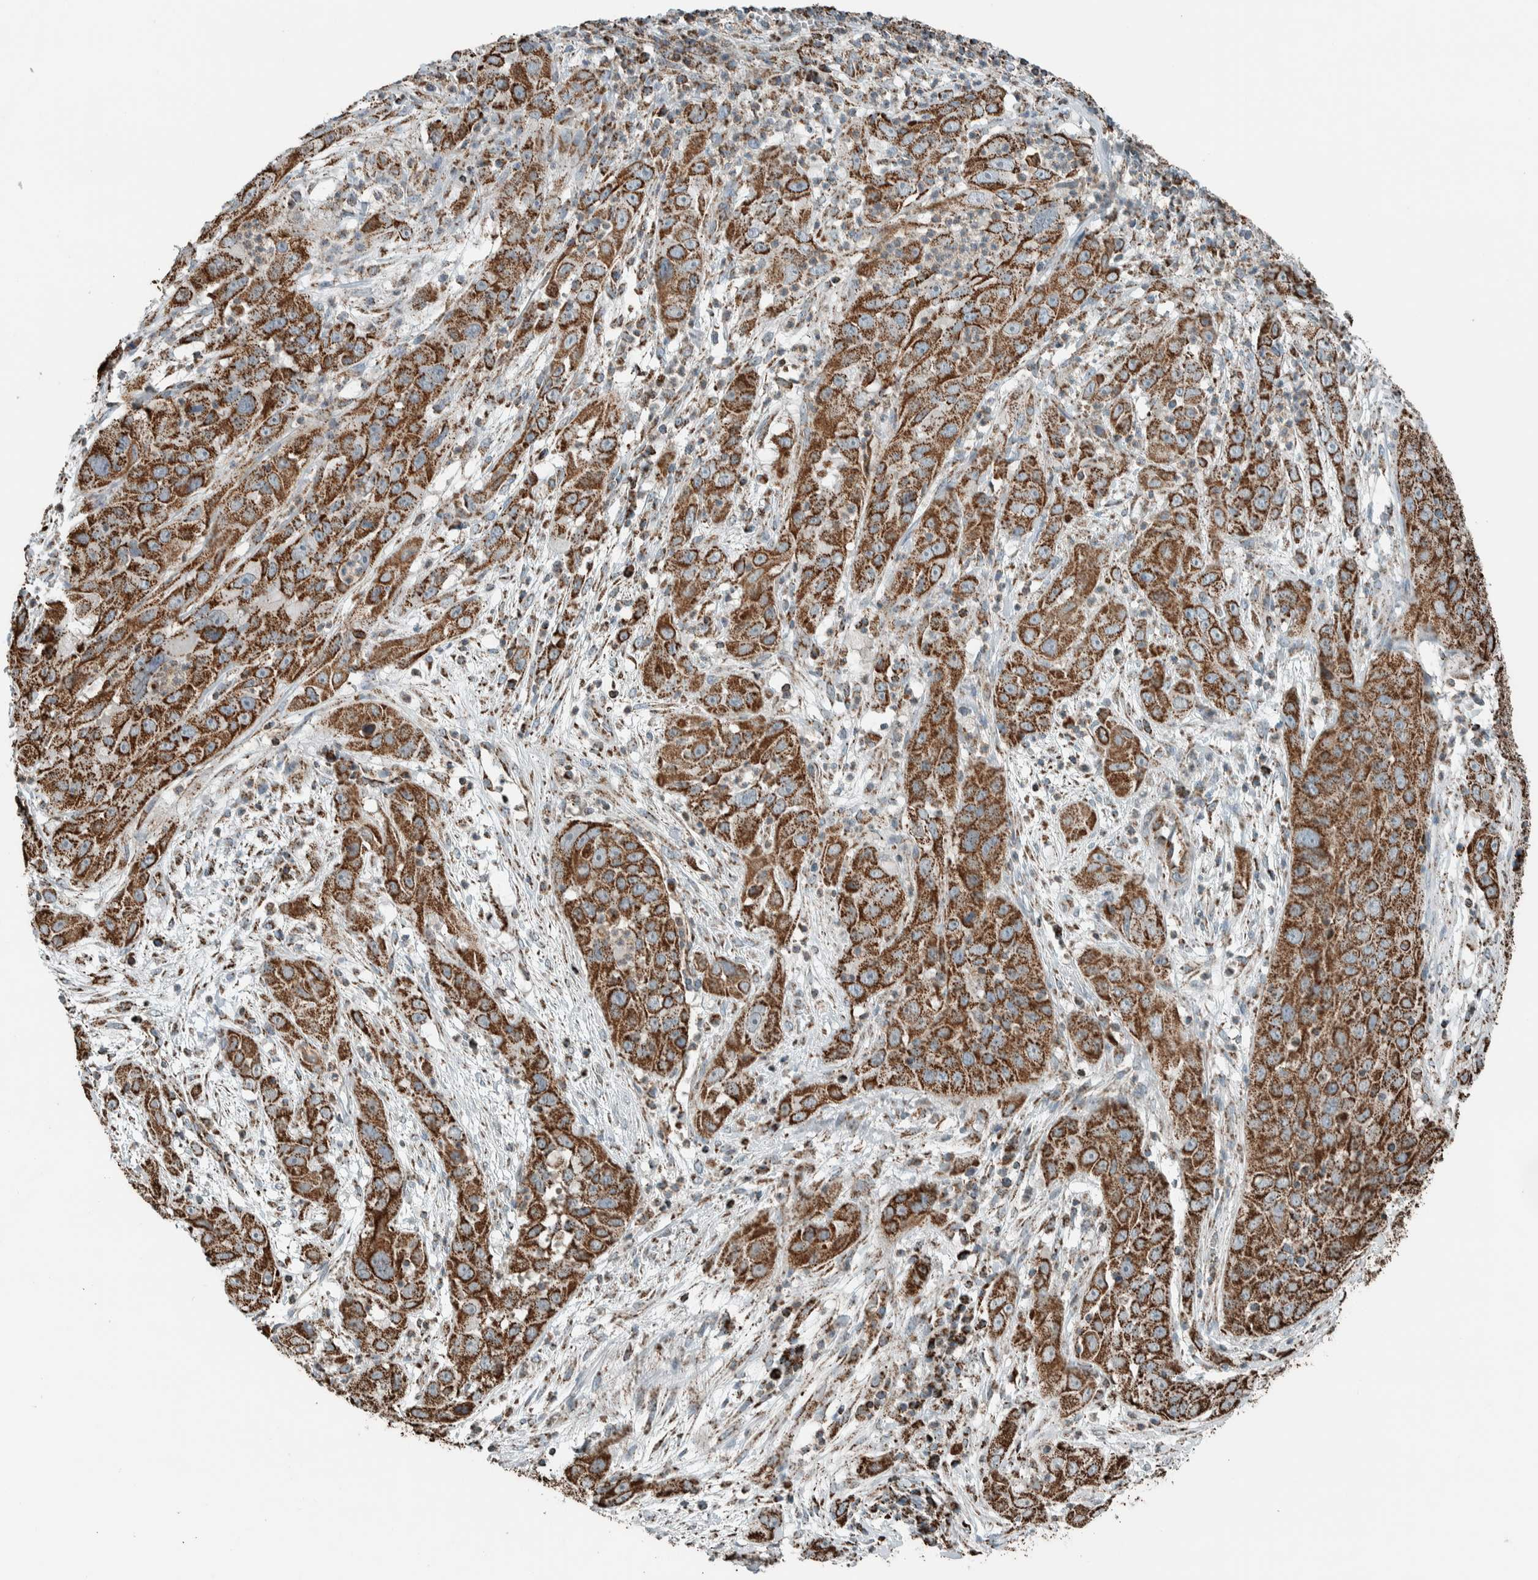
{"staining": {"intensity": "strong", "quantity": ">75%", "location": "cytoplasmic/membranous"}, "tissue": "cervical cancer", "cell_type": "Tumor cells", "image_type": "cancer", "snomed": [{"axis": "morphology", "description": "Squamous cell carcinoma, NOS"}, {"axis": "topography", "description": "Cervix"}], "caption": "Immunohistochemistry staining of squamous cell carcinoma (cervical), which shows high levels of strong cytoplasmic/membranous positivity in approximately >75% of tumor cells indicating strong cytoplasmic/membranous protein expression. The staining was performed using DAB (brown) for protein detection and nuclei were counterstained in hematoxylin (blue).", "gene": "ZNF454", "patient": {"sex": "female", "age": 32}}